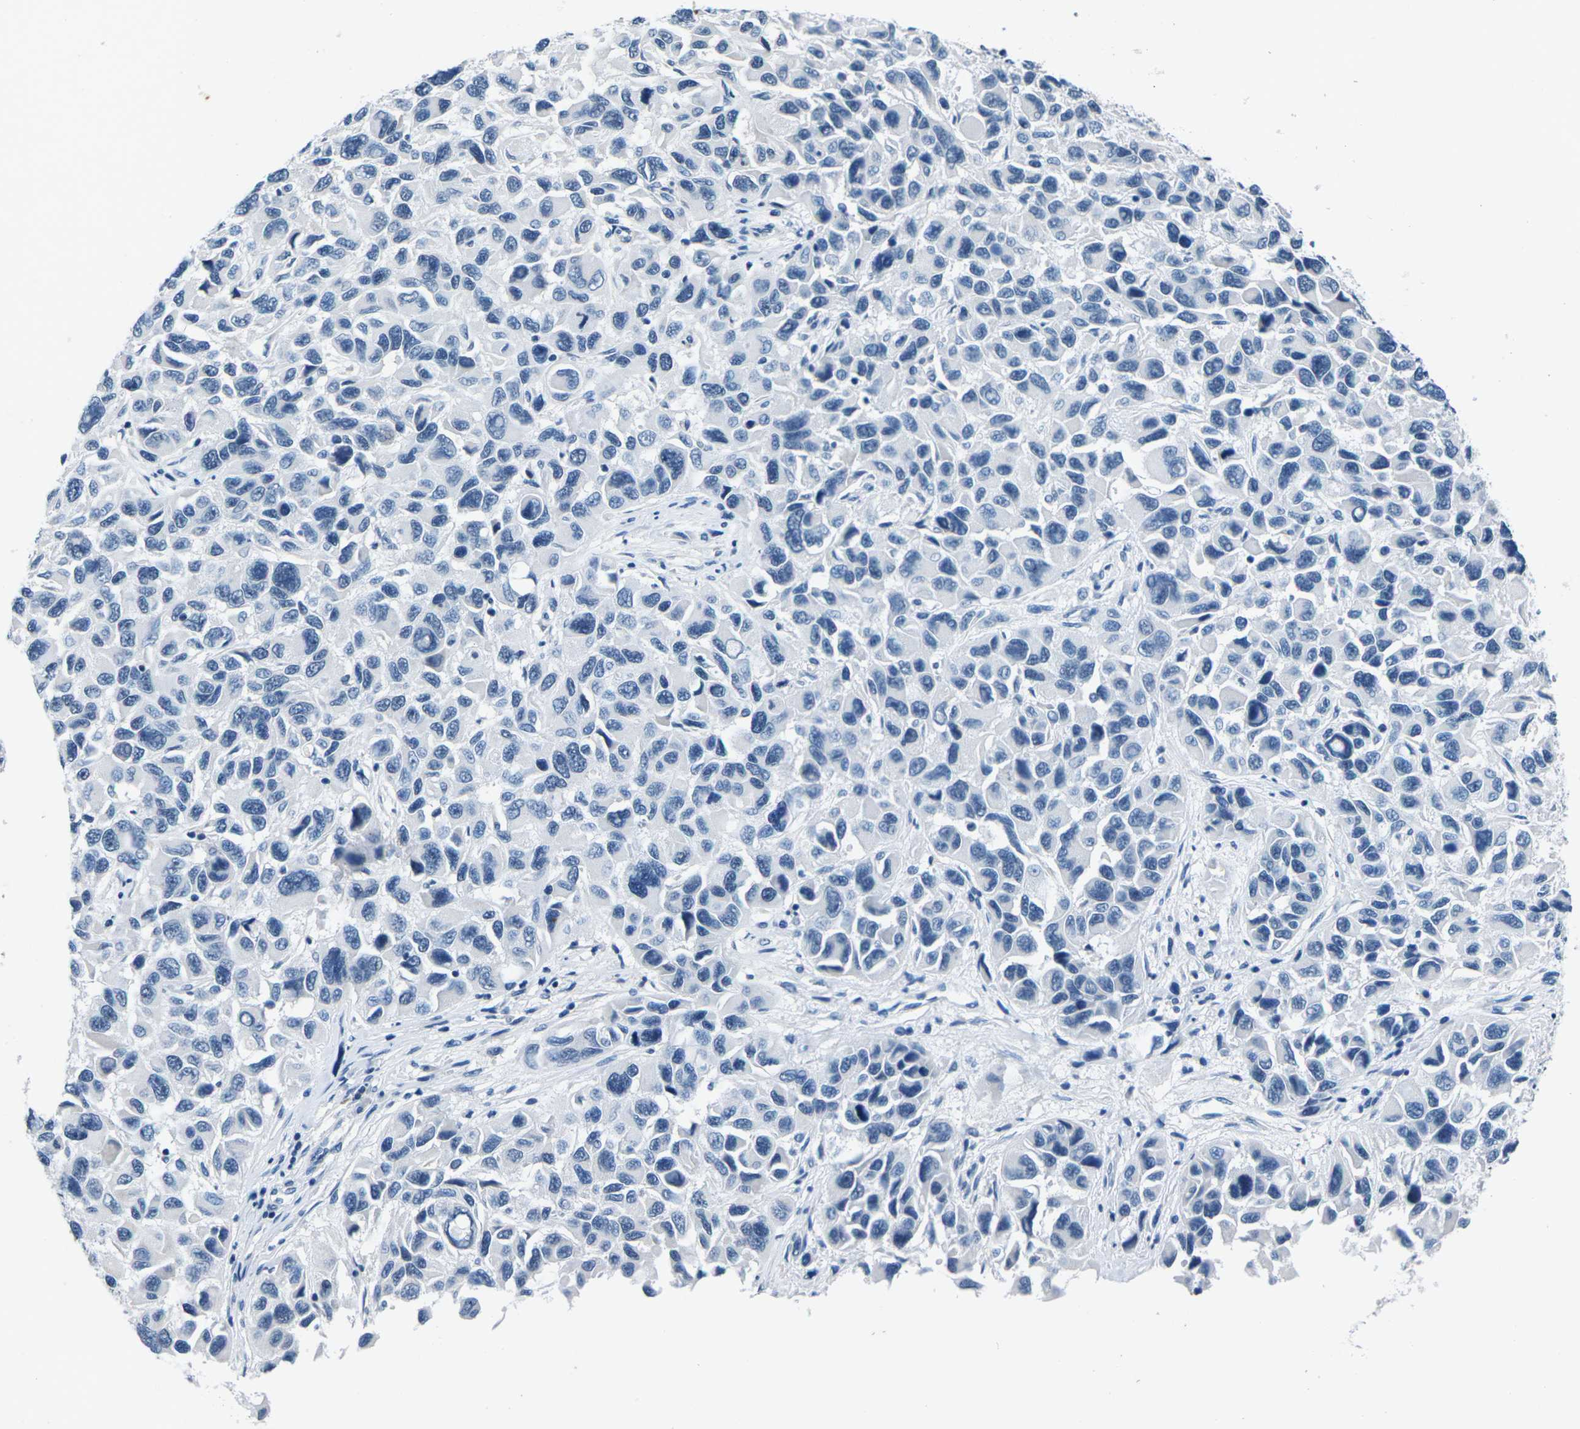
{"staining": {"intensity": "negative", "quantity": "none", "location": "none"}, "tissue": "melanoma", "cell_type": "Tumor cells", "image_type": "cancer", "snomed": [{"axis": "morphology", "description": "Malignant melanoma, NOS"}, {"axis": "topography", "description": "Skin"}], "caption": "Tumor cells are negative for protein expression in human malignant melanoma.", "gene": "UMOD", "patient": {"sex": "male", "age": 53}}